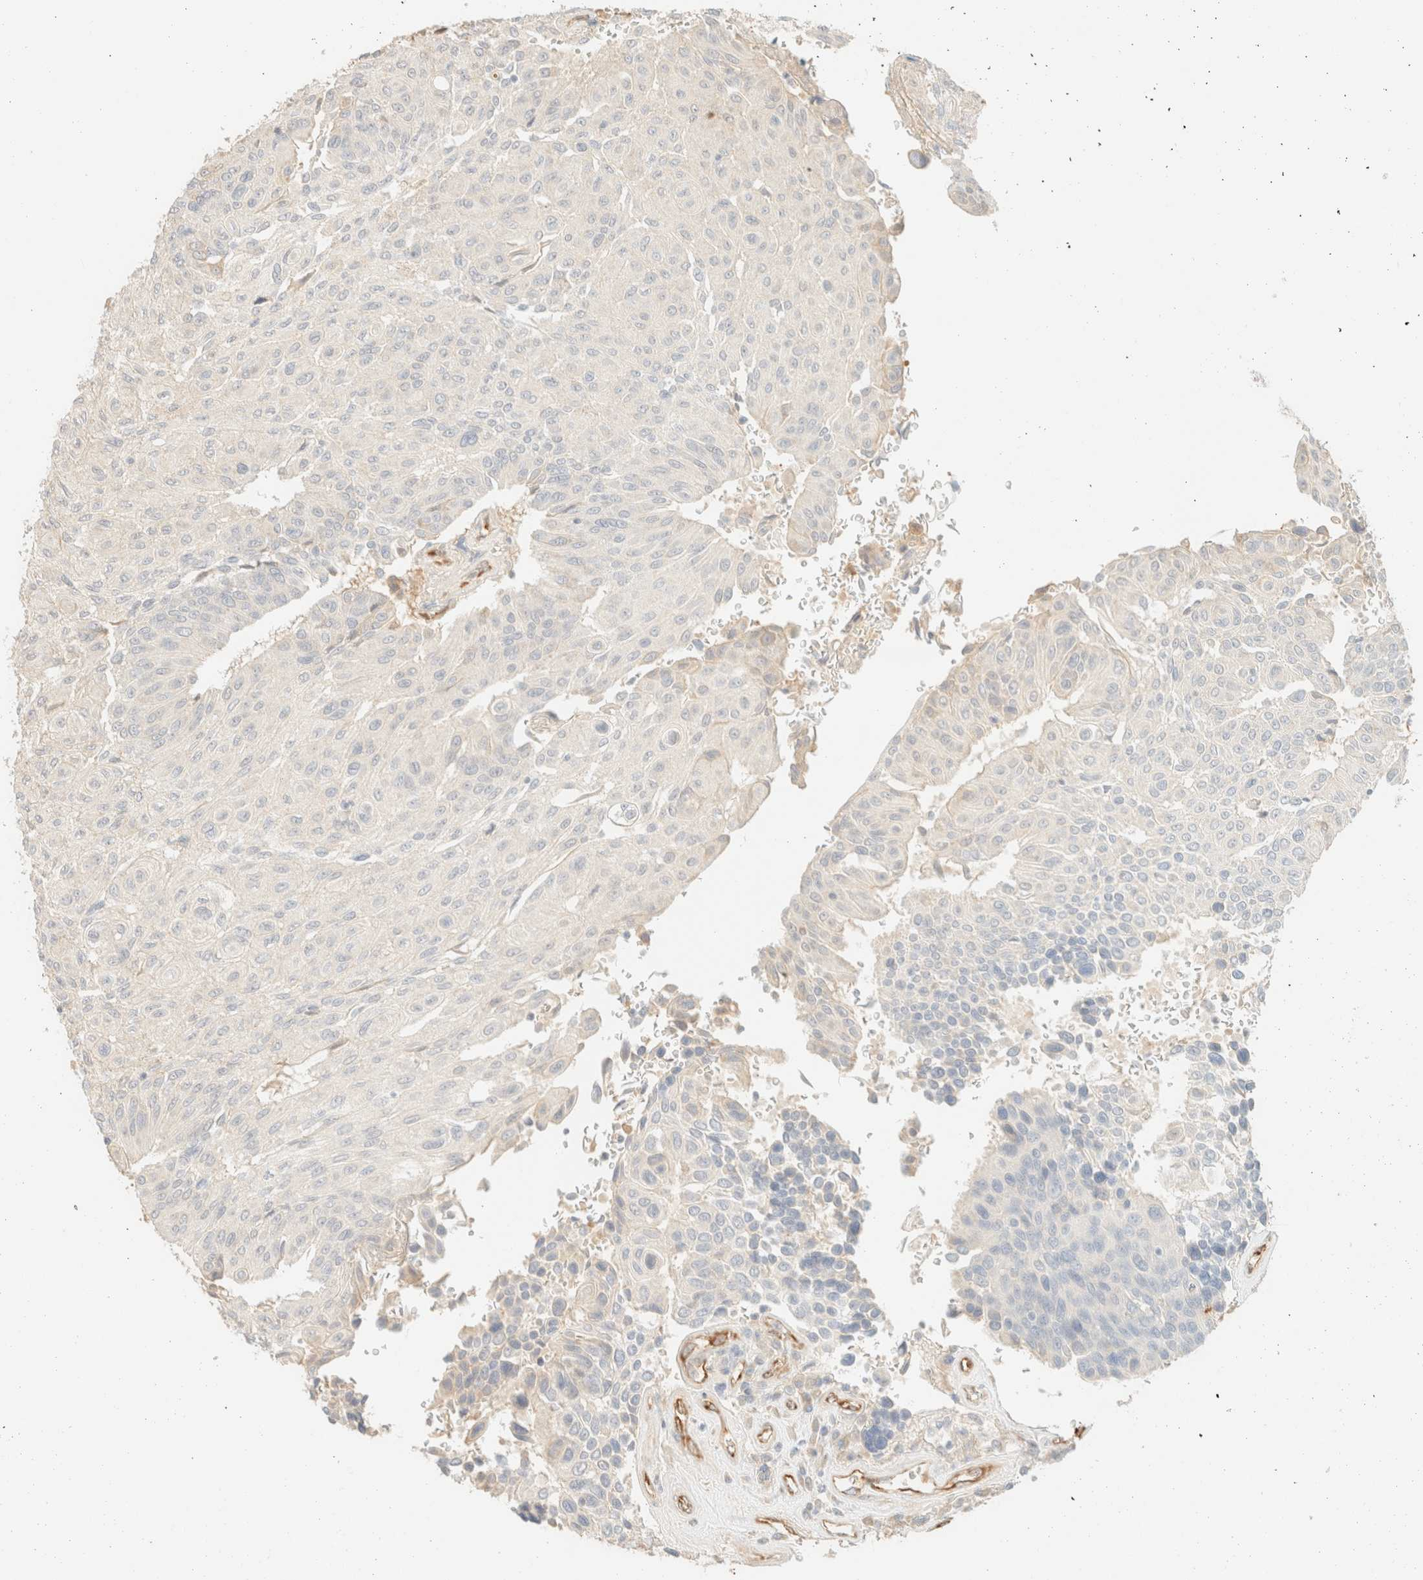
{"staining": {"intensity": "negative", "quantity": "none", "location": "none"}, "tissue": "urothelial cancer", "cell_type": "Tumor cells", "image_type": "cancer", "snomed": [{"axis": "morphology", "description": "Urothelial carcinoma, High grade"}, {"axis": "topography", "description": "Urinary bladder"}], "caption": "Image shows no significant protein expression in tumor cells of high-grade urothelial carcinoma.", "gene": "SPARCL1", "patient": {"sex": "male", "age": 66}}